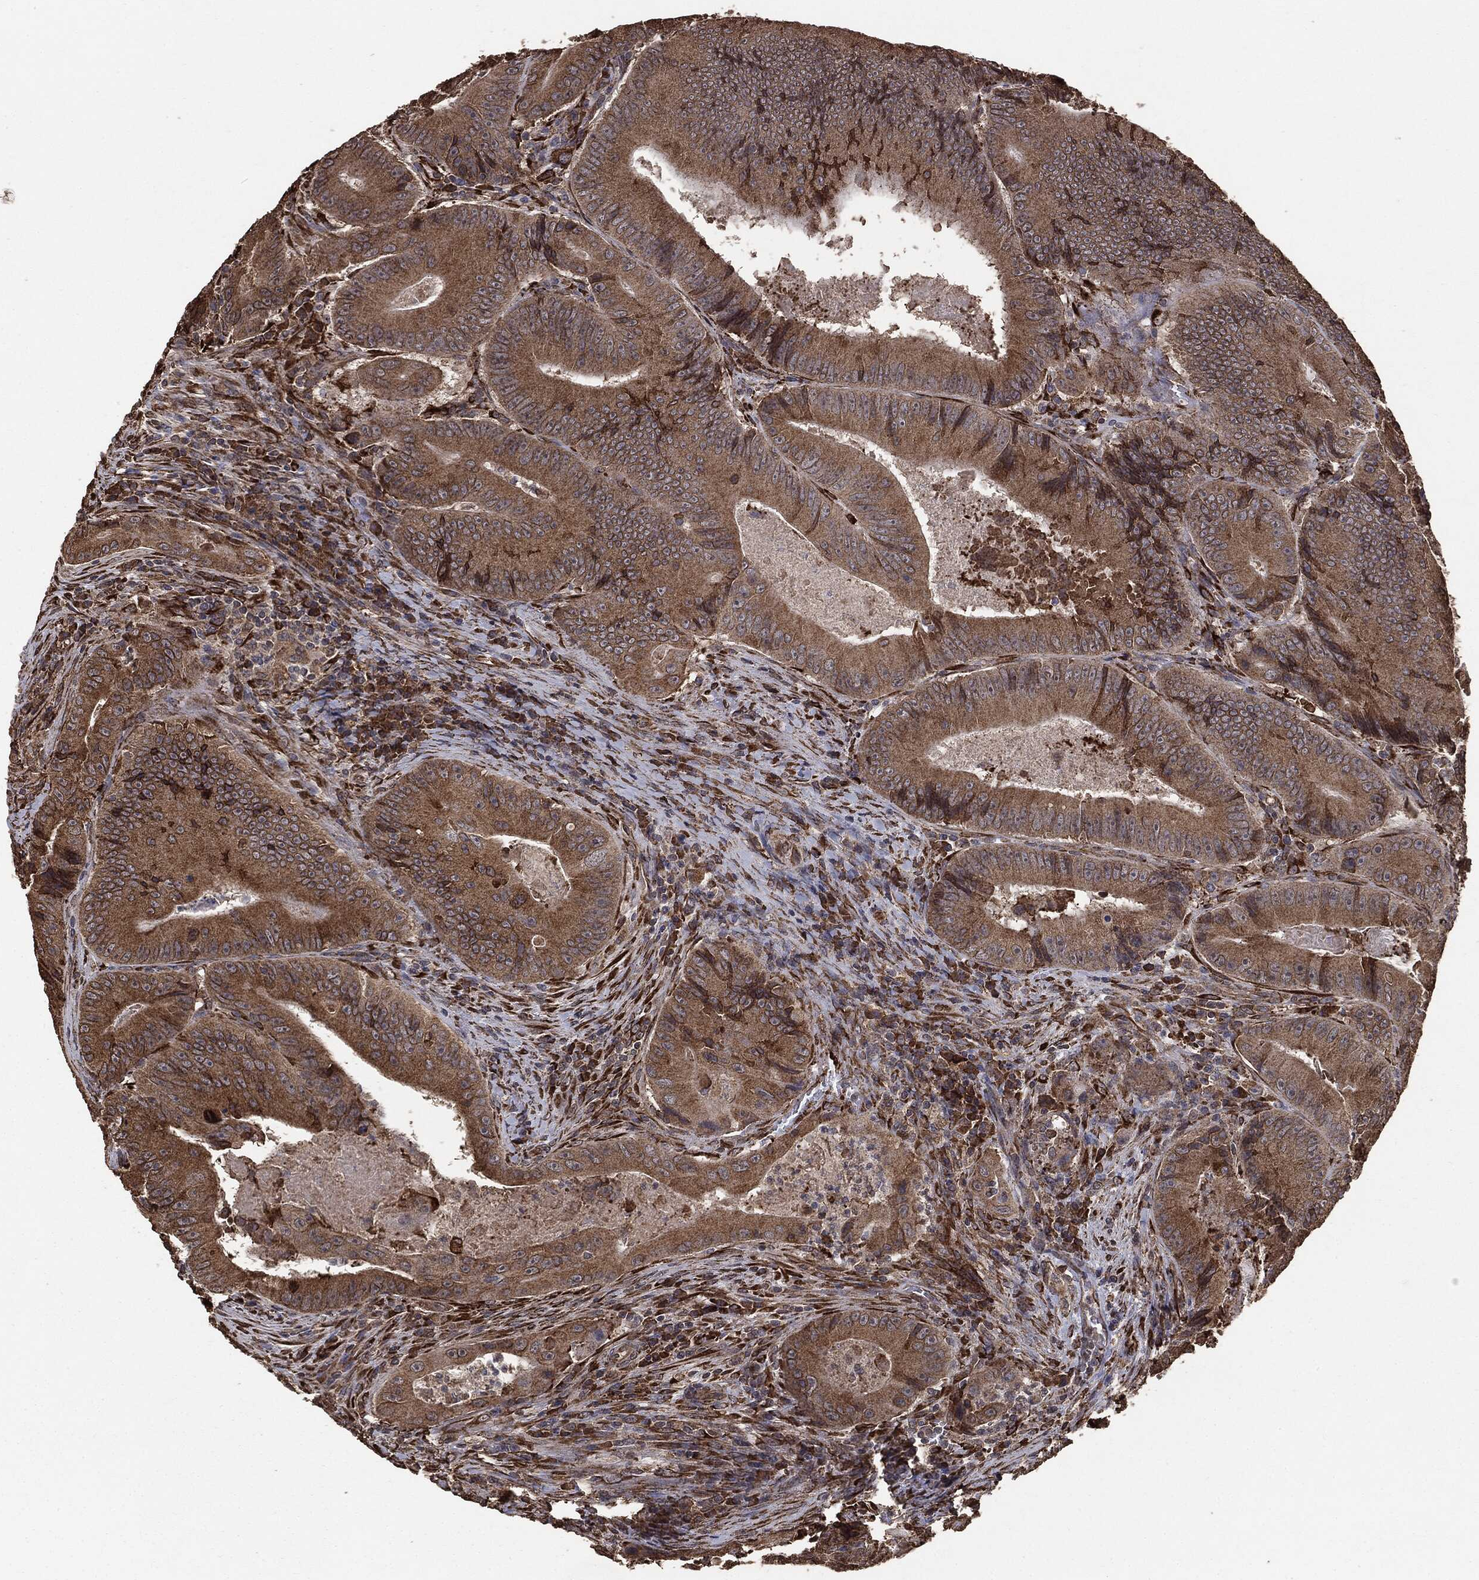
{"staining": {"intensity": "moderate", "quantity": ">75%", "location": "cytoplasmic/membranous"}, "tissue": "colorectal cancer", "cell_type": "Tumor cells", "image_type": "cancer", "snomed": [{"axis": "morphology", "description": "Adenocarcinoma, NOS"}, {"axis": "topography", "description": "Colon"}], "caption": "IHC photomicrograph of neoplastic tissue: human colorectal cancer (adenocarcinoma) stained using immunohistochemistry (IHC) exhibits medium levels of moderate protein expression localized specifically in the cytoplasmic/membranous of tumor cells, appearing as a cytoplasmic/membranous brown color.", "gene": "MTOR", "patient": {"sex": "female", "age": 86}}